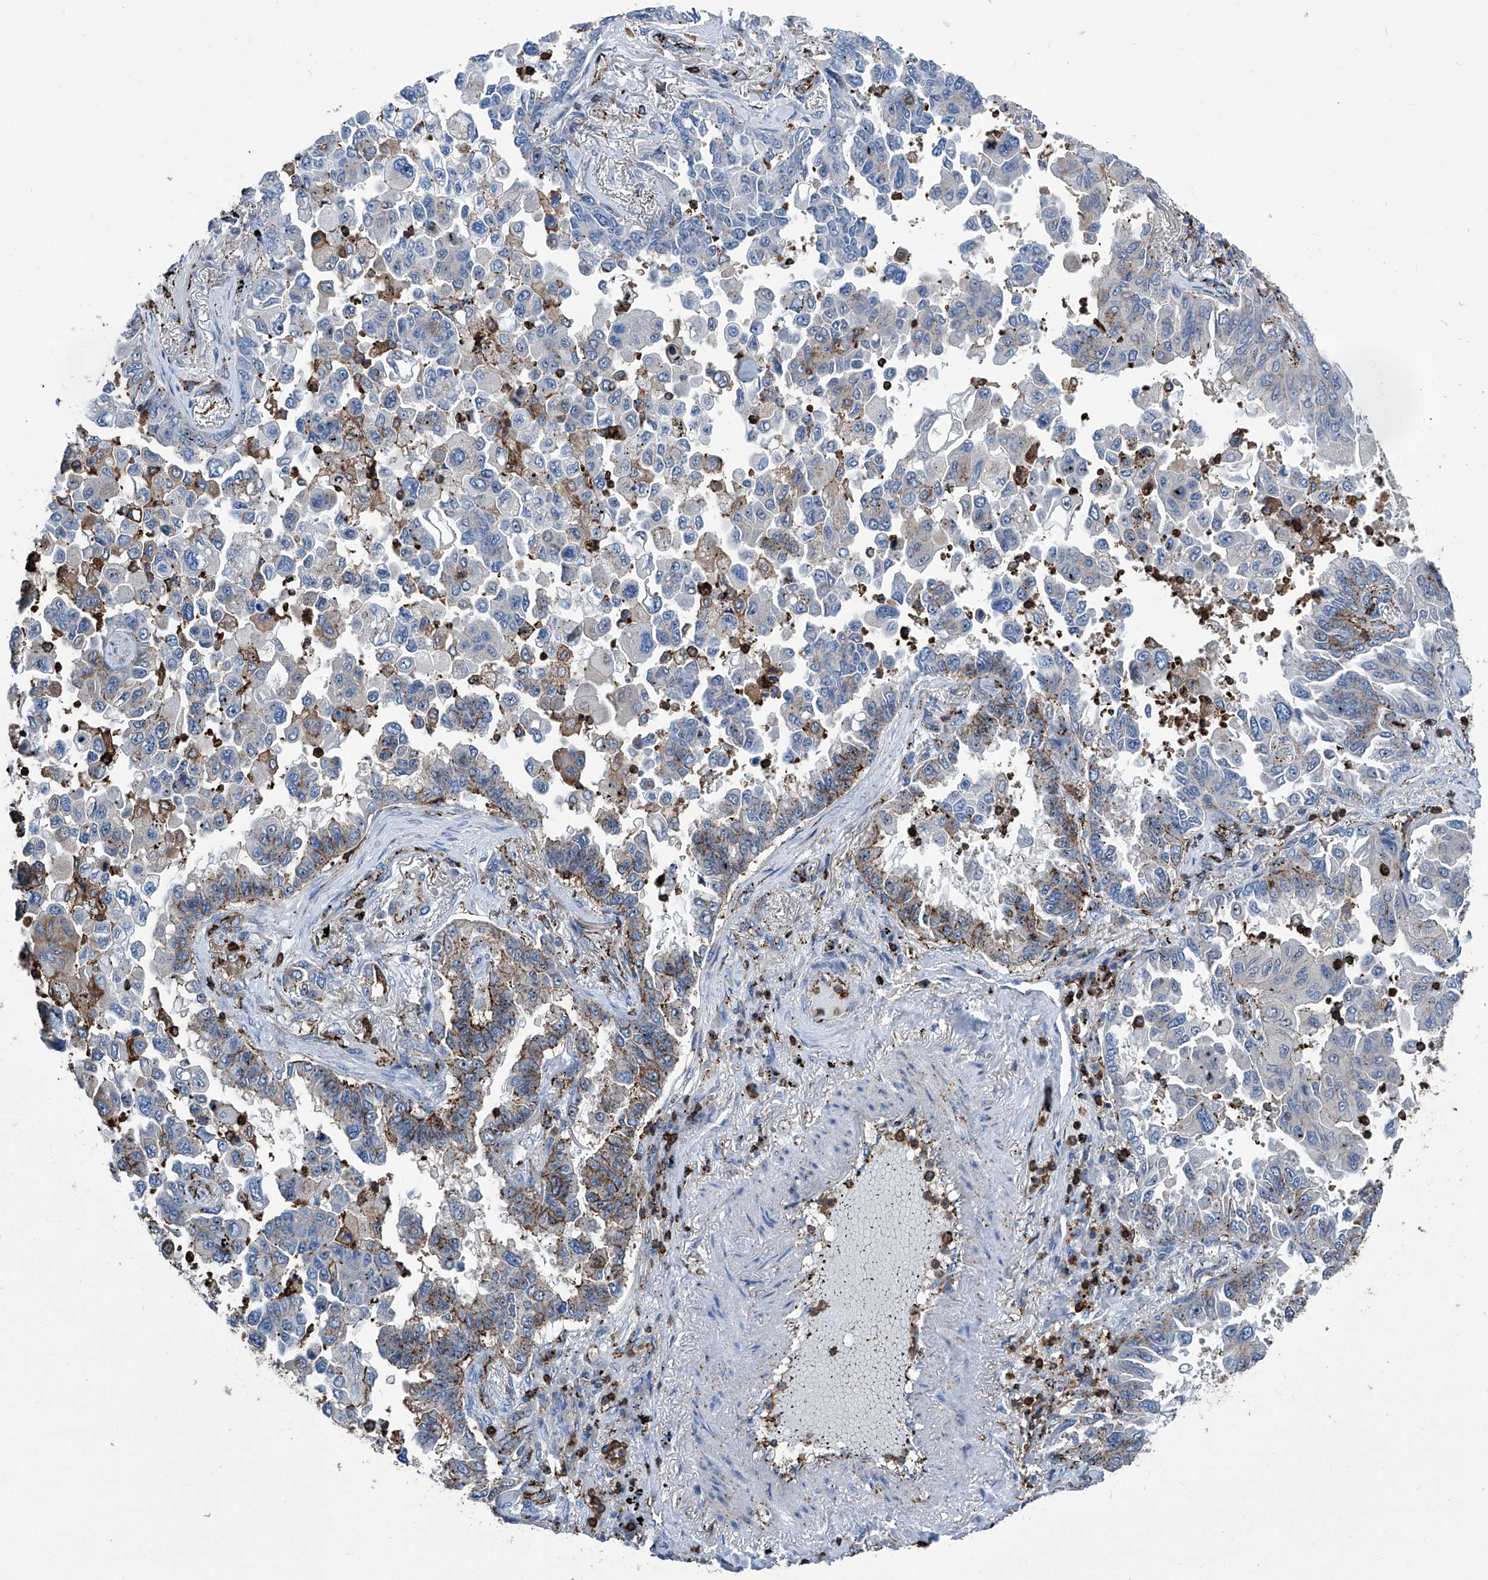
{"staining": {"intensity": "moderate", "quantity": "<25%", "location": "cytoplasmic/membranous"}, "tissue": "lung cancer", "cell_type": "Tumor cells", "image_type": "cancer", "snomed": [{"axis": "morphology", "description": "Adenocarcinoma, NOS"}, {"axis": "topography", "description": "Lung"}], "caption": "Protein staining of lung cancer (adenocarcinoma) tissue exhibits moderate cytoplasmic/membranous staining in approximately <25% of tumor cells. (DAB = brown stain, brightfield microscopy at high magnification).", "gene": "ZNF484", "patient": {"sex": "female", "age": 67}}